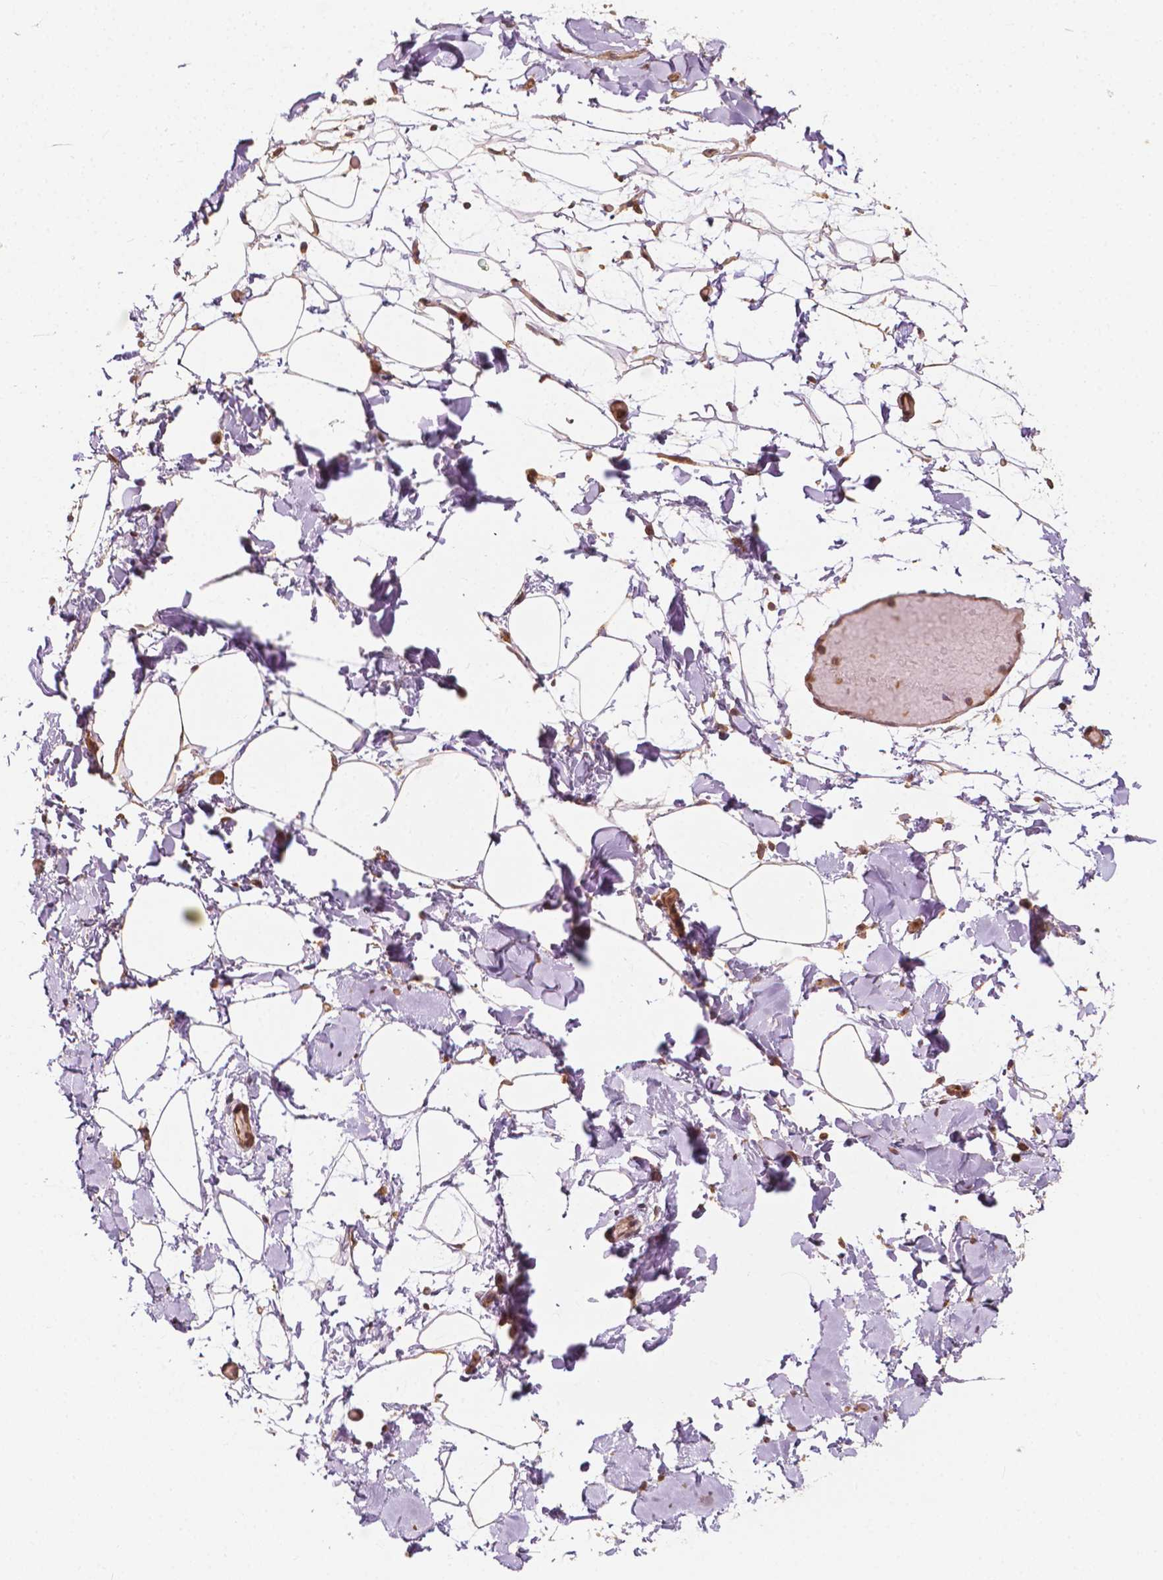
{"staining": {"intensity": "weak", "quantity": "<25%", "location": "cytoplasmic/membranous"}, "tissue": "adipose tissue", "cell_type": "Adipocytes", "image_type": "normal", "snomed": [{"axis": "morphology", "description": "Normal tissue, NOS"}, {"axis": "topography", "description": "Gallbladder"}, {"axis": "topography", "description": "Peripheral nerve tissue"}], "caption": "Immunohistochemistry micrograph of benign adipose tissue stained for a protein (brown), which exhibits no positivity in adipocytes.", "gene": "G3BP1", "patient": {"sex": "female", "age": 45}}